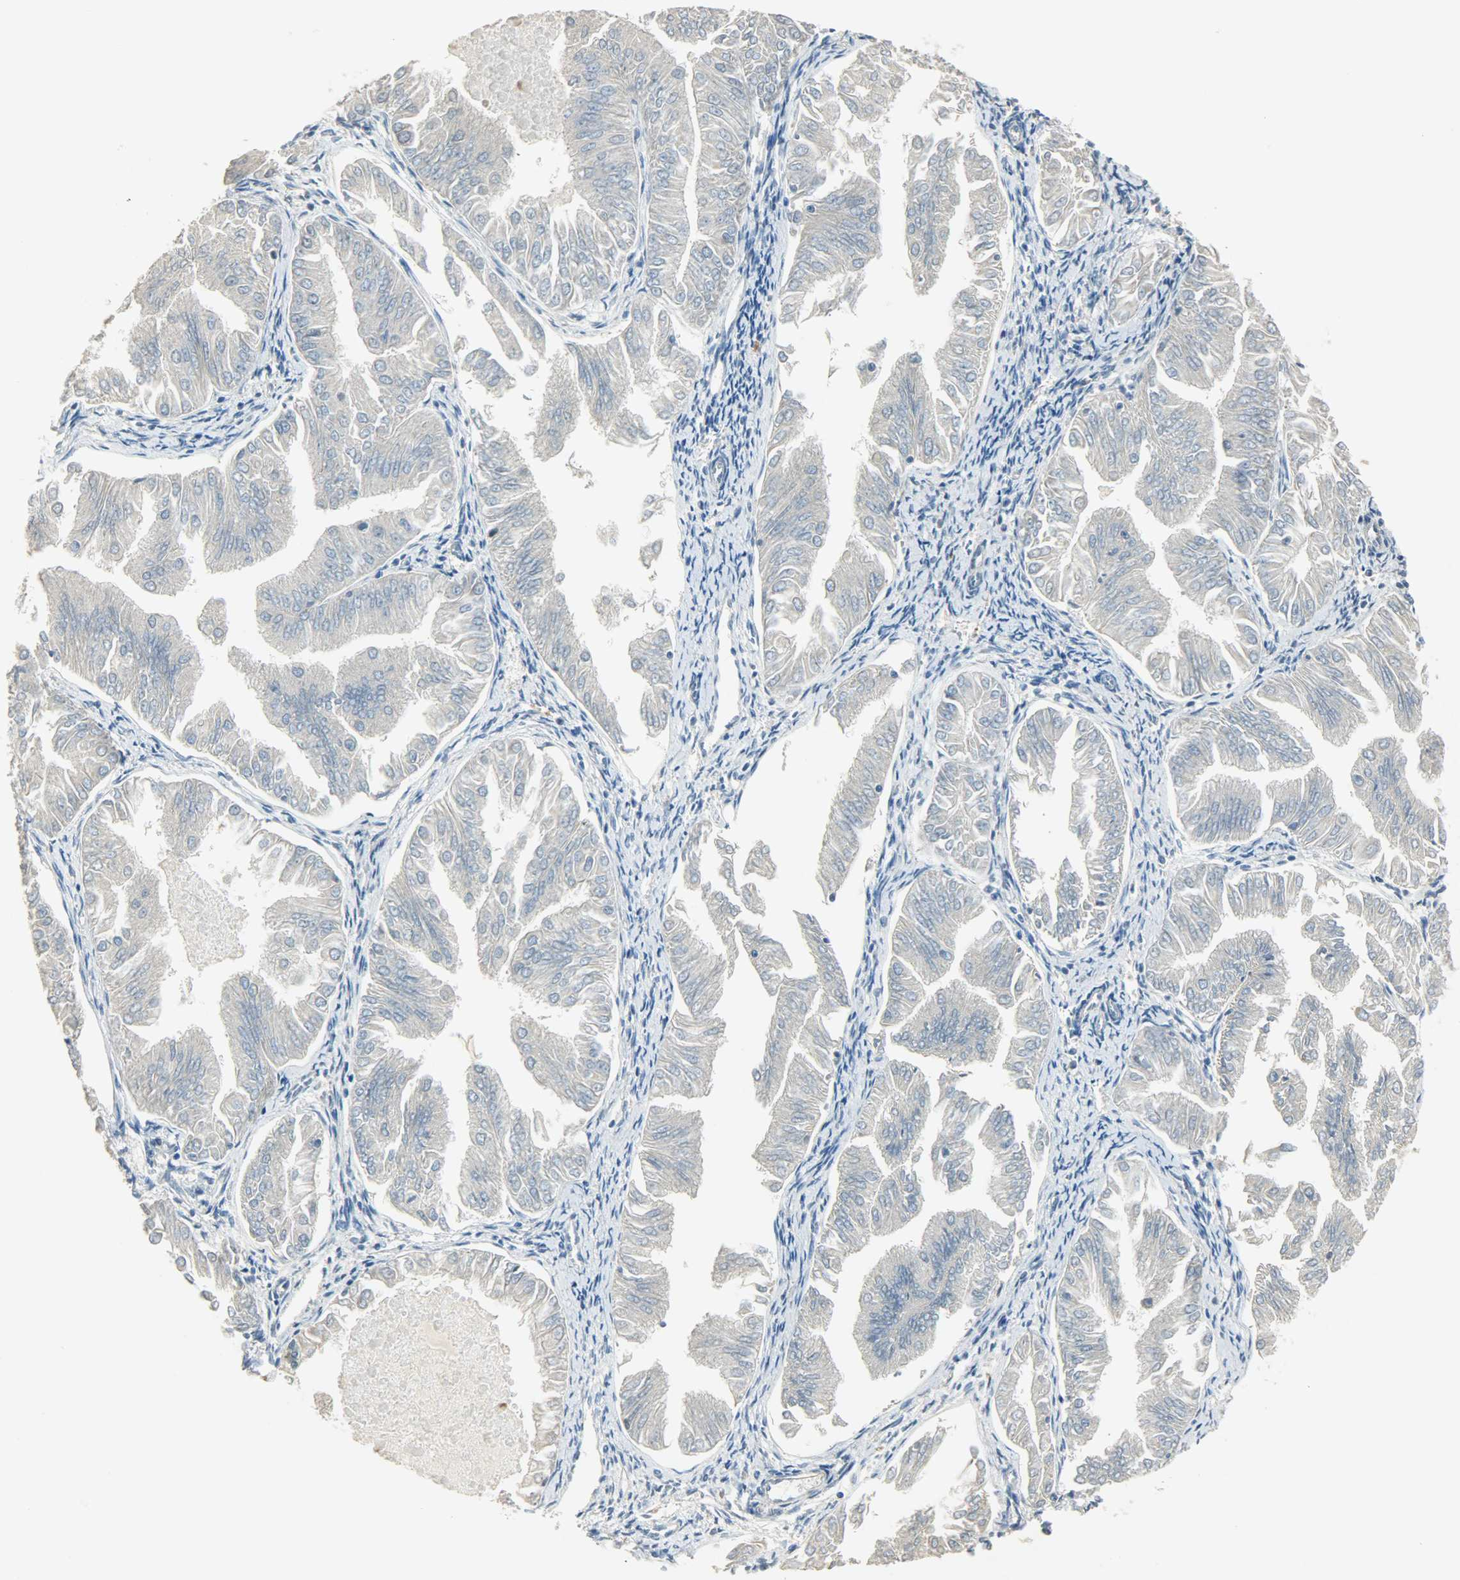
{"staining": {"intensity": "negative", "quantity": "none", "location": "none"}, "tissue": "endometrial cancer", "cell_type": "Tumor cells", "image_type": "cancer", "snomed": [{"axis": "morphology", "description": "Adenocarcinoma, NOS"}, {"axis": "topography", "description": "Endometrium"}], "caption": "Human endometrial cancer stained for a protein using IHC demonstrates no expression in tumor cells.", "gene": "TPX2", "patient": {"sex": "female", "age": 53}}